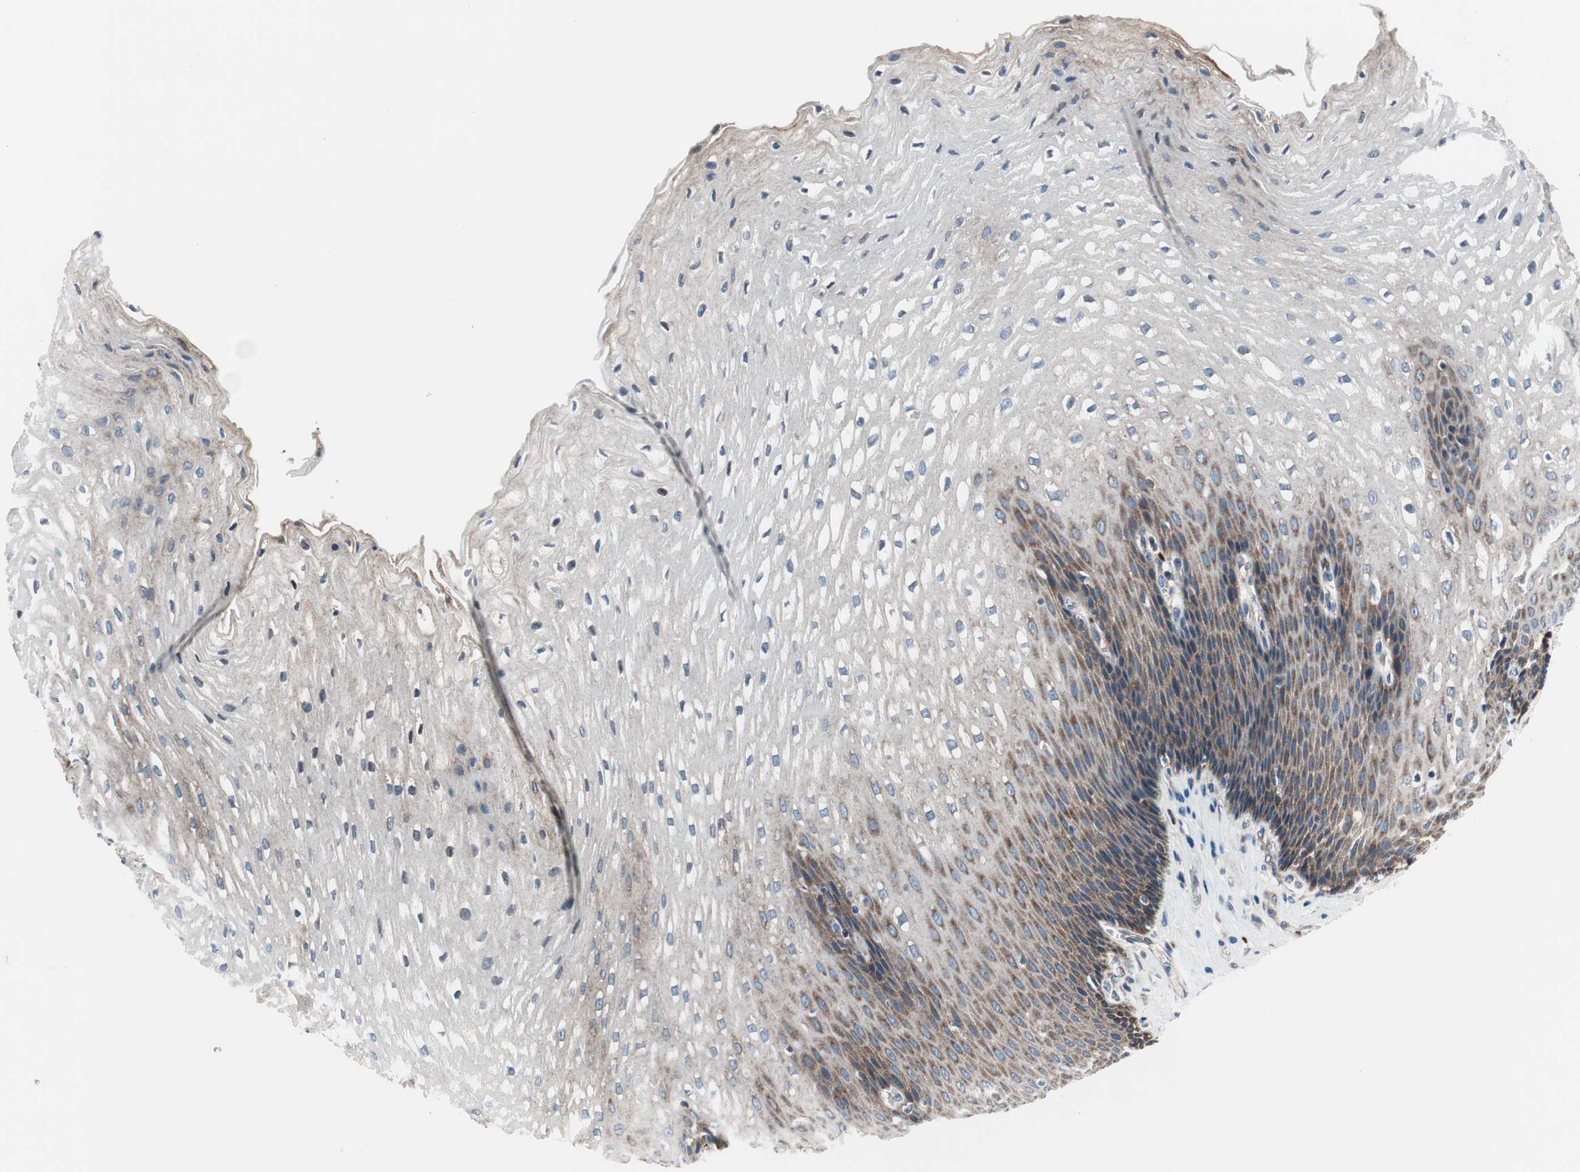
{"staining": {"intensity": "moderate", "quantity": "25%-75%", "location": "cytoplasmic/membranous"}, "tissue": "esophagus", "cell_type": "Squamous epithelial cells", "image_type": "normal", "snomed": [{"axis": "morphology", "description": "Normal tissue, NOS"}, {"axis": "topography", "description": "Esophagus"}], "caption": "Unremarkable esophagus was stained to show a protein in brown. There is medium levels of moderate cytoplasmic/membranous staining in about 25%-75% of squamous epithelial cells. The protein is shown in brown color, while the nuclei are stained blue.", "gene": "PRDX2", "patient": {"sex": "male", "age": 48}}